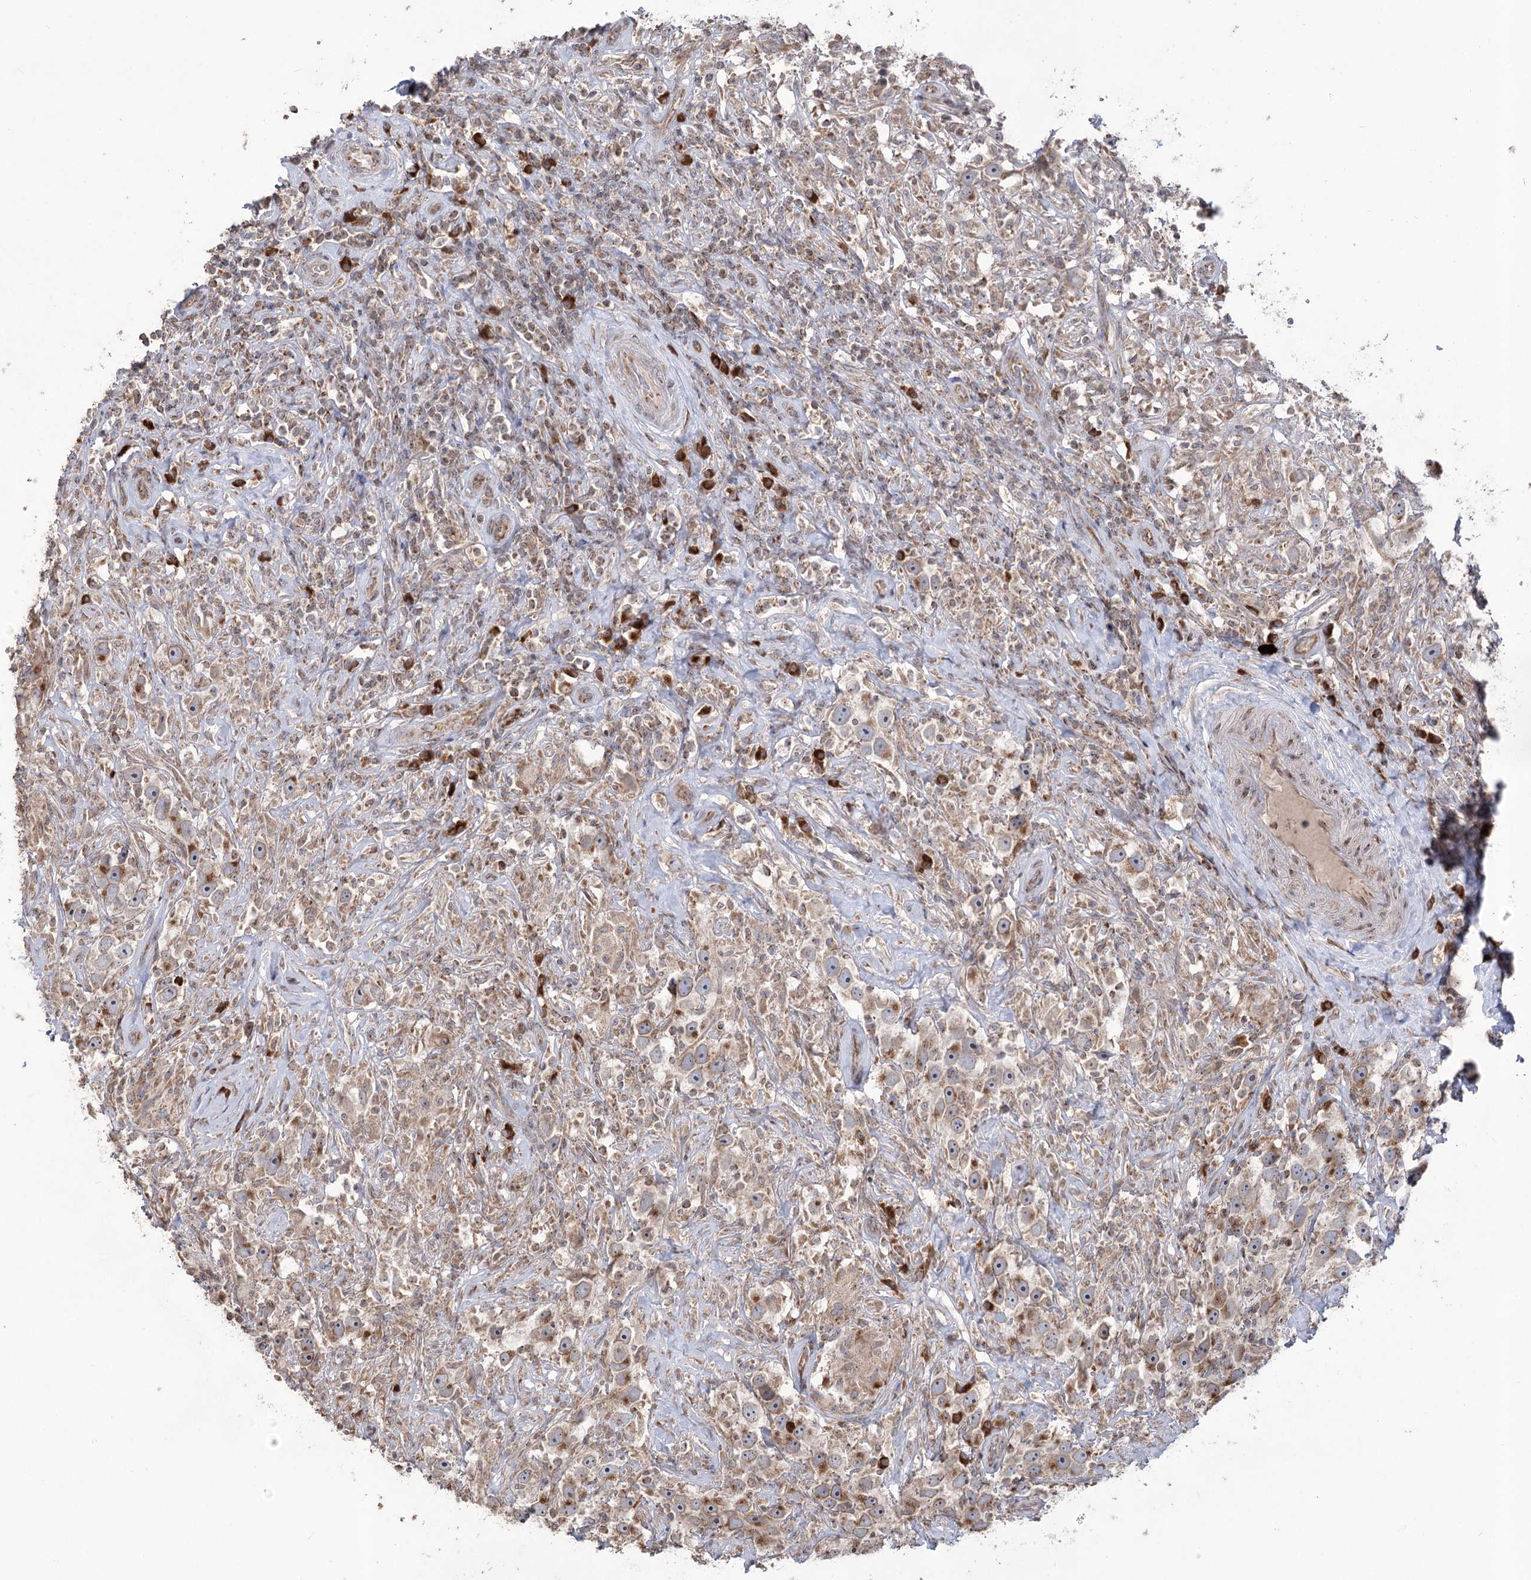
{"staining": {"intensity": "moderate", "quantity": "25%-75%", "location": "cytoplasmic/membranous"}, "tissue": "testis cancer", "cell_type": "Tumor cells", "image_type": "cancer", "snomed": [{"axis": "morphology", "description": "Seminoma, NOS"}, {"axis": "topography", "description": "Testis"}], "caption": "A medium amount of moderate cytoplasmic/membranous expression is seen in approximately 25%-75% of tumor cells in testis seminoma tissue.", "gene": "STT3B", "patient": {"sex": "male", "age": 49}}